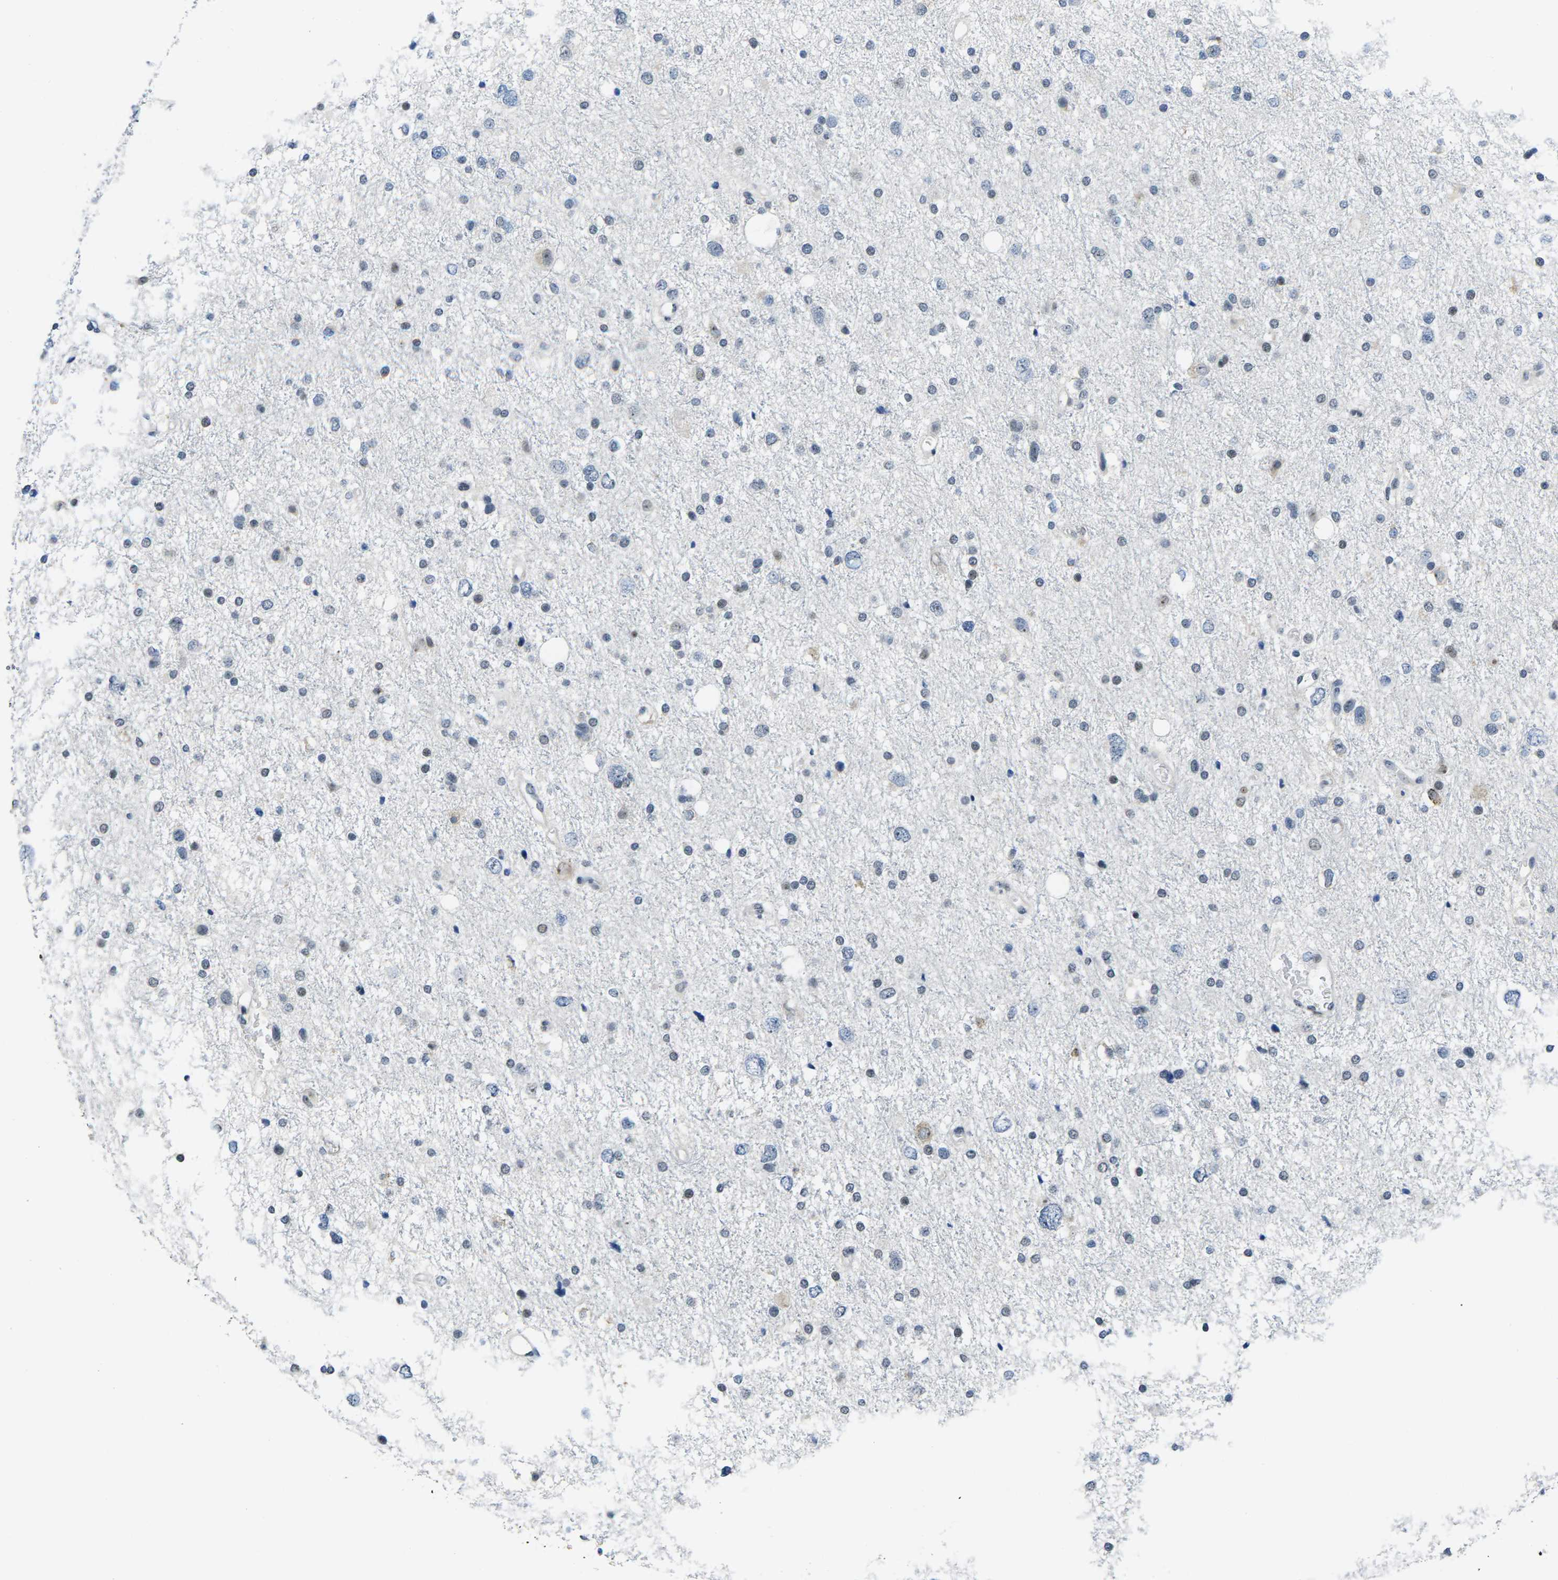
{"staining": {"intensity": "negative", "quantity": "none", "location": "none"}, "tissue": "glioma", "cell_type": "Tumor cells", "image_type": "cancer", "snomed": [{"axis": "morphology", "description": "Glioma, malignant, Low grade"}, {"axis": "topography", "description": "Brain"}], "caption": "Immunohistochemistry (IHC) of malignant glioma (low-grade) shows no staining in tumor cells.", "gene": "NSRP1", "patient": {"sex": "female", "age": 37}}